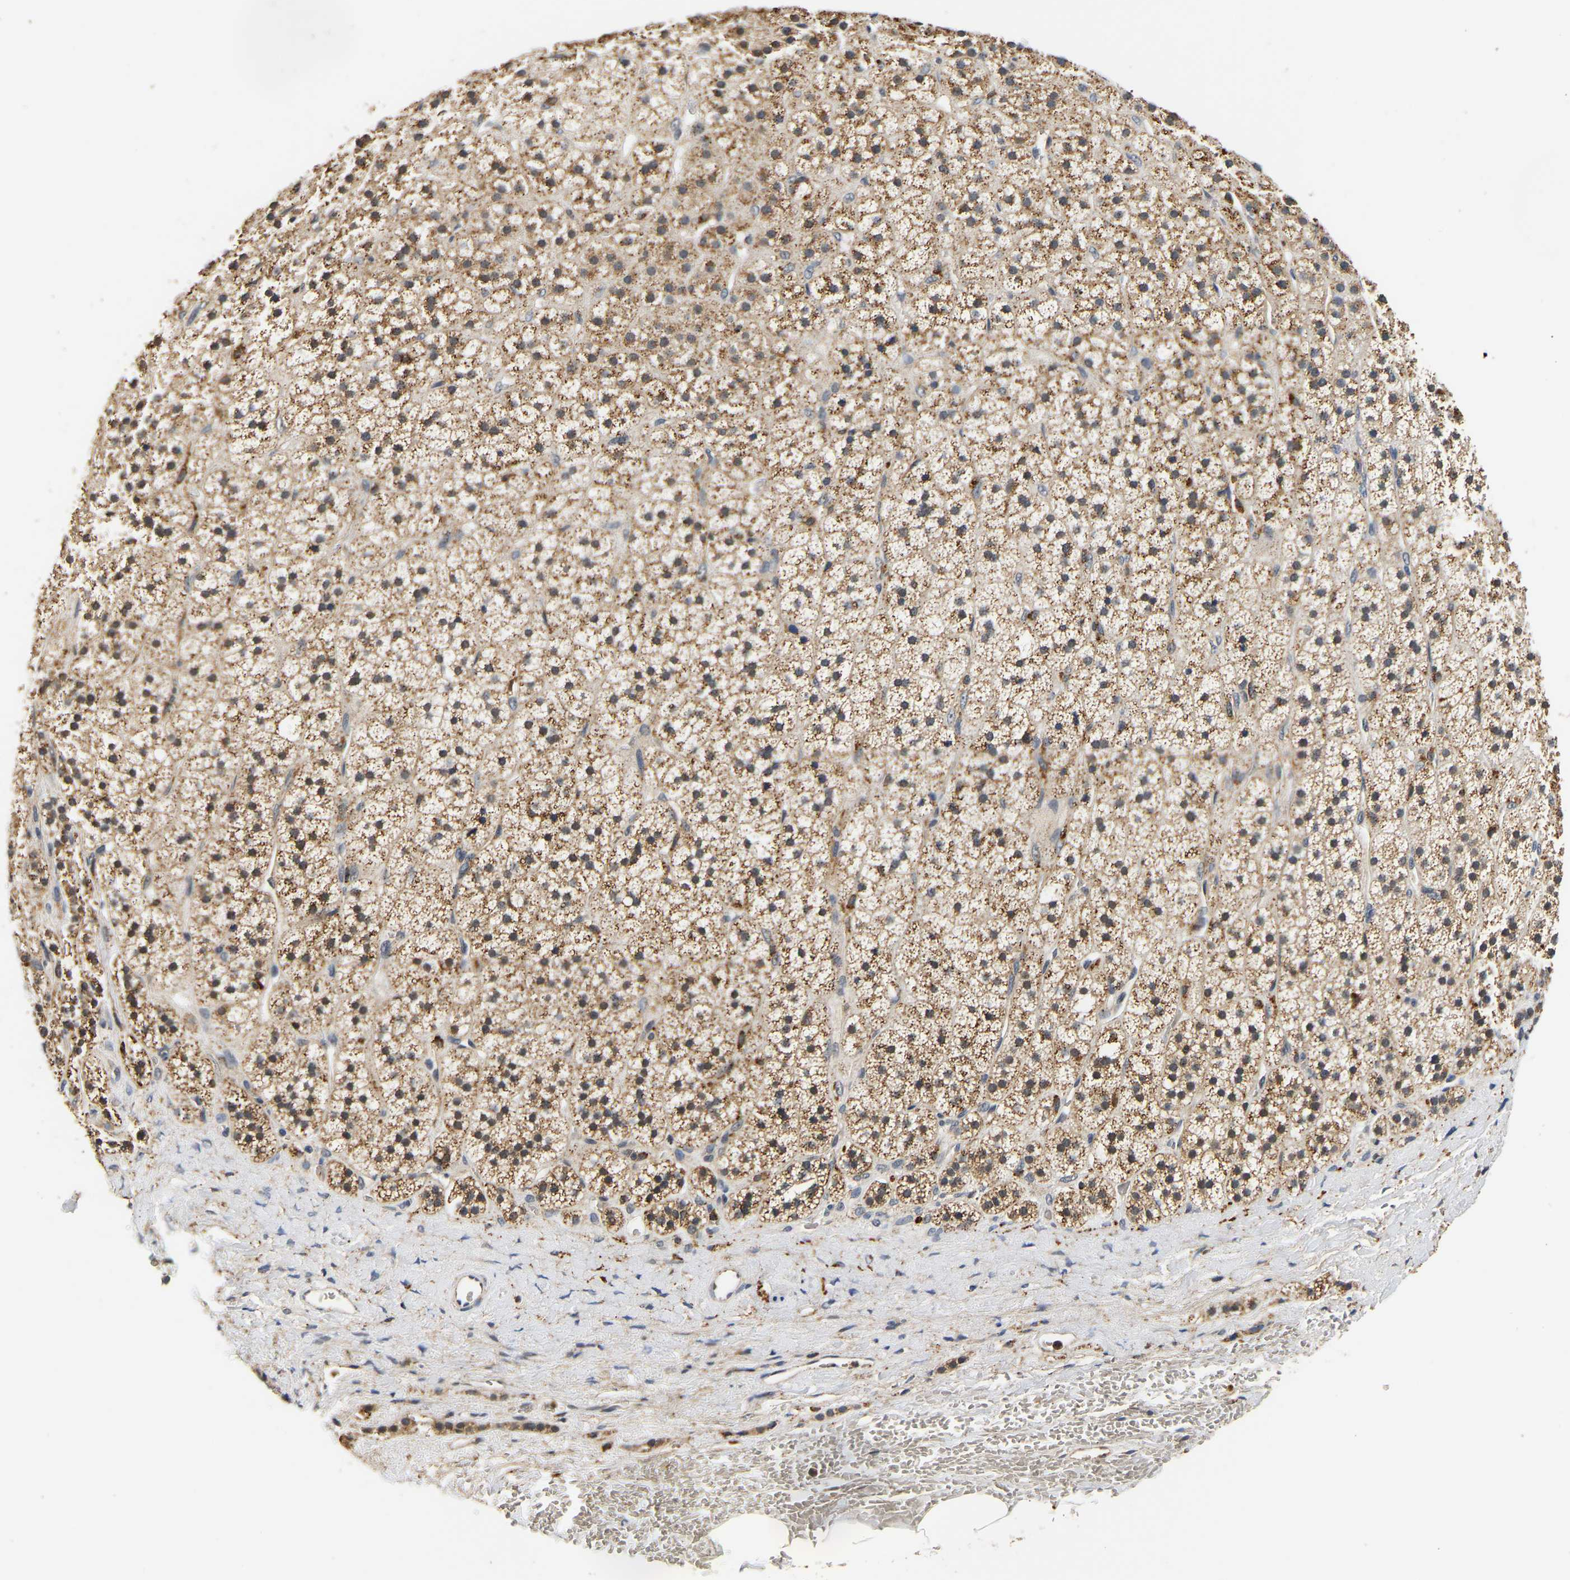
{"staining": {"intensity": "moderate", "quantity": ">75%", "location": "cytoplasmic/membranous,nuclear"}, "tissue": "adrenal gland", "cell_type": "Glandular cells", "image_type": "normal", "snomed": [{"axis": "morphology", "description": "Normal tissue, NOS"}, {"axis": "topography", "description": "Adrenal gland"}], "caption": "The immunohistochemical stain shows moderate cytoplasmic/membranous,nuclear positivity in glandular cells of benign adrenal gland. (DAB (3,3'-diaminobenzidine) = brown stain, brightfield microscopy at high magnification).", "gene": "SMU1", "patient": {"sex": "male", "age": 56}}